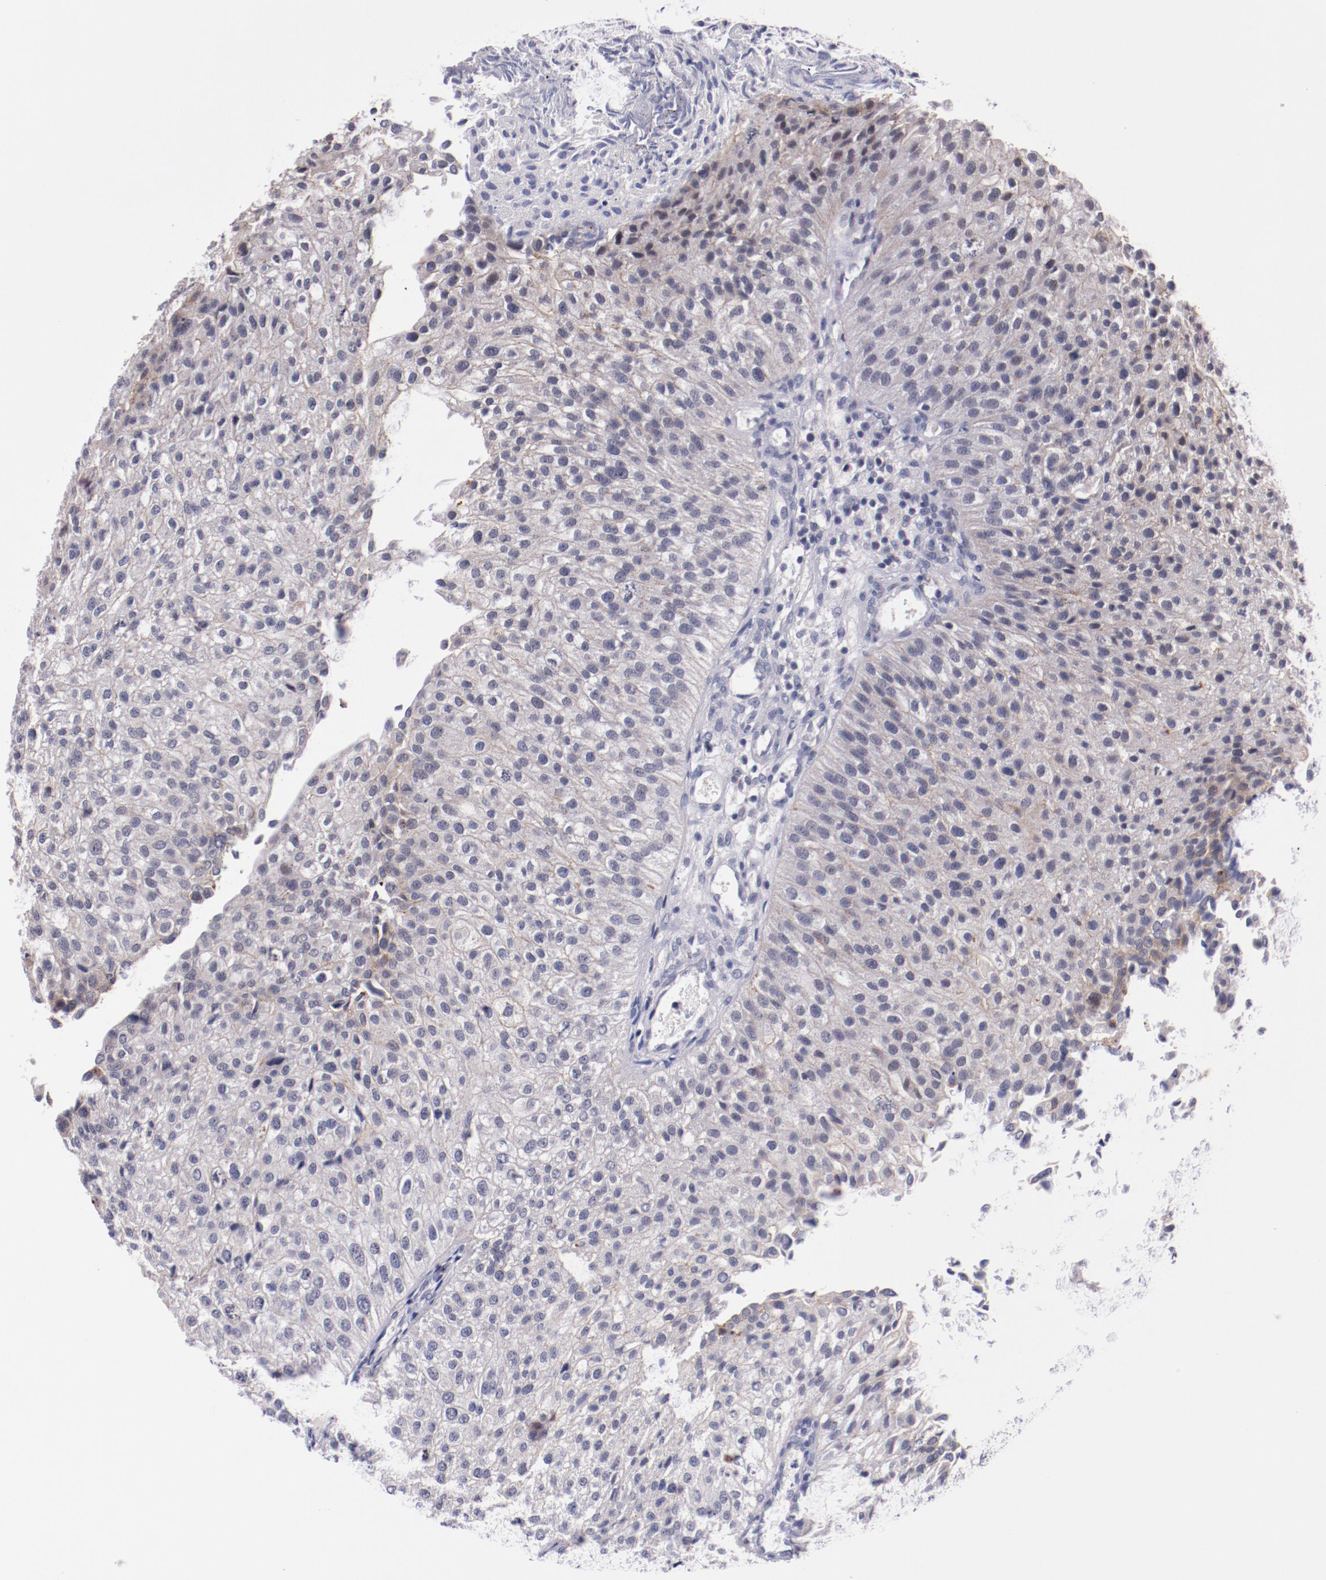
{"staining": {"intensity": "negative", "quantity": "none", "location": "none"}, "tissue": "urothelial cancer", "cell_type": "Tumor cells", "image_type": "cancer", "snomed": [{"axis": "morphology", "description": "Urothelial carcinoma, Low grade"}, {"axis": "topography", "description": "Urinary bladder"}], "caption": "Immunohistochemistry image of human urothelial carcinoma (low-grade) stained for a protein (brown), which demonstrates no positivity in tumor cells.", "gene": "SYP", "patient": {"sex": "female", "age": 89}}